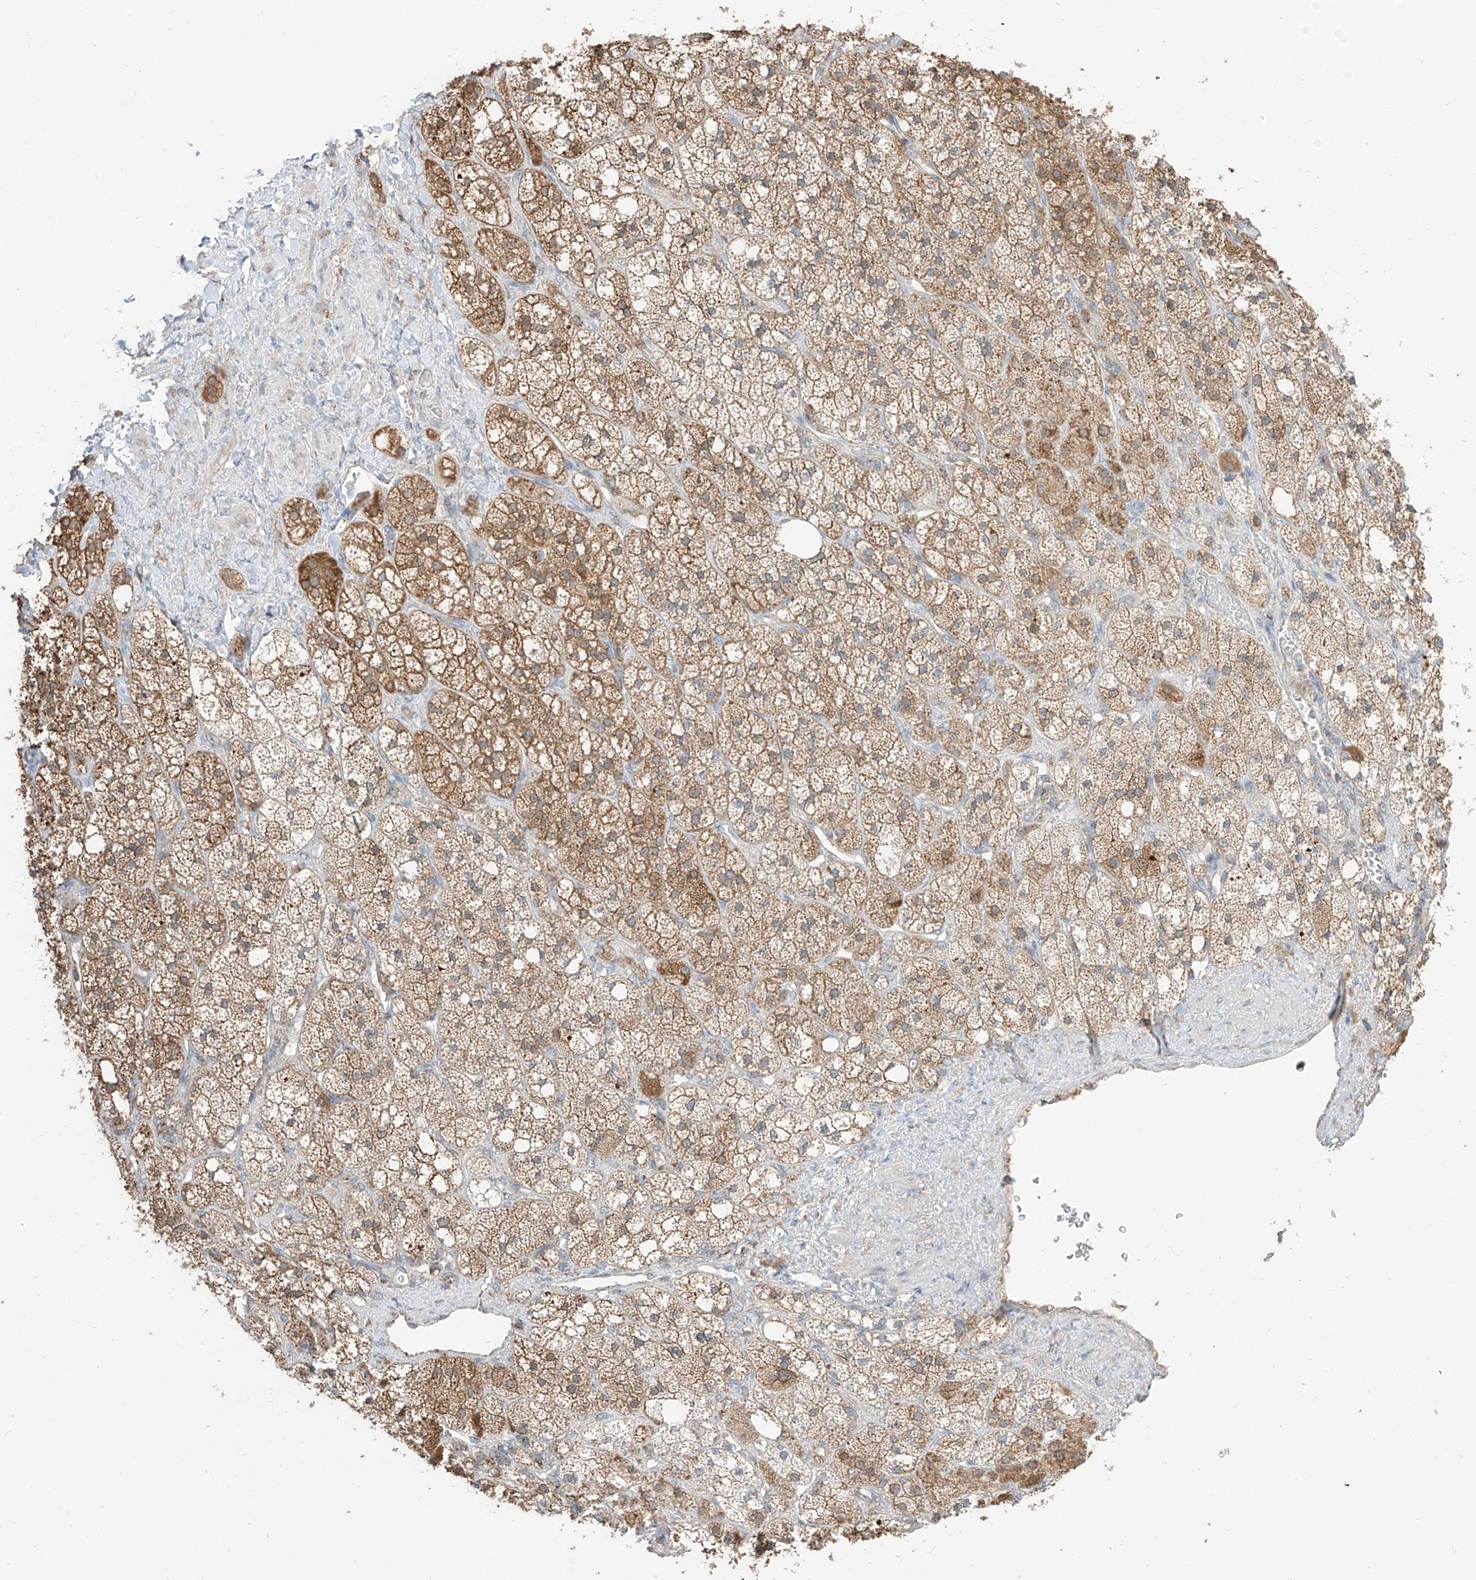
{"staining": {"intensity": "moderate", "quantity": ">75%", "location": "cytoplasmic/membranous"}, "tissue": "adrenal gland", "cell_type": "Glandular cells", "image_type": "normal", "snomed": [{"axis": "morphology", "description": "Normal tissue, NOS"}, {"axis": "topography", "description": "Adrenal gland"}], "caption": "A photomicrograph of human adrenal gland stained for a protein reveals moderate cytoplasmic/membranous brown staining in glandular cells.", "gene": "ETHE1", "patient": {"sex": "male", "age": 61}}